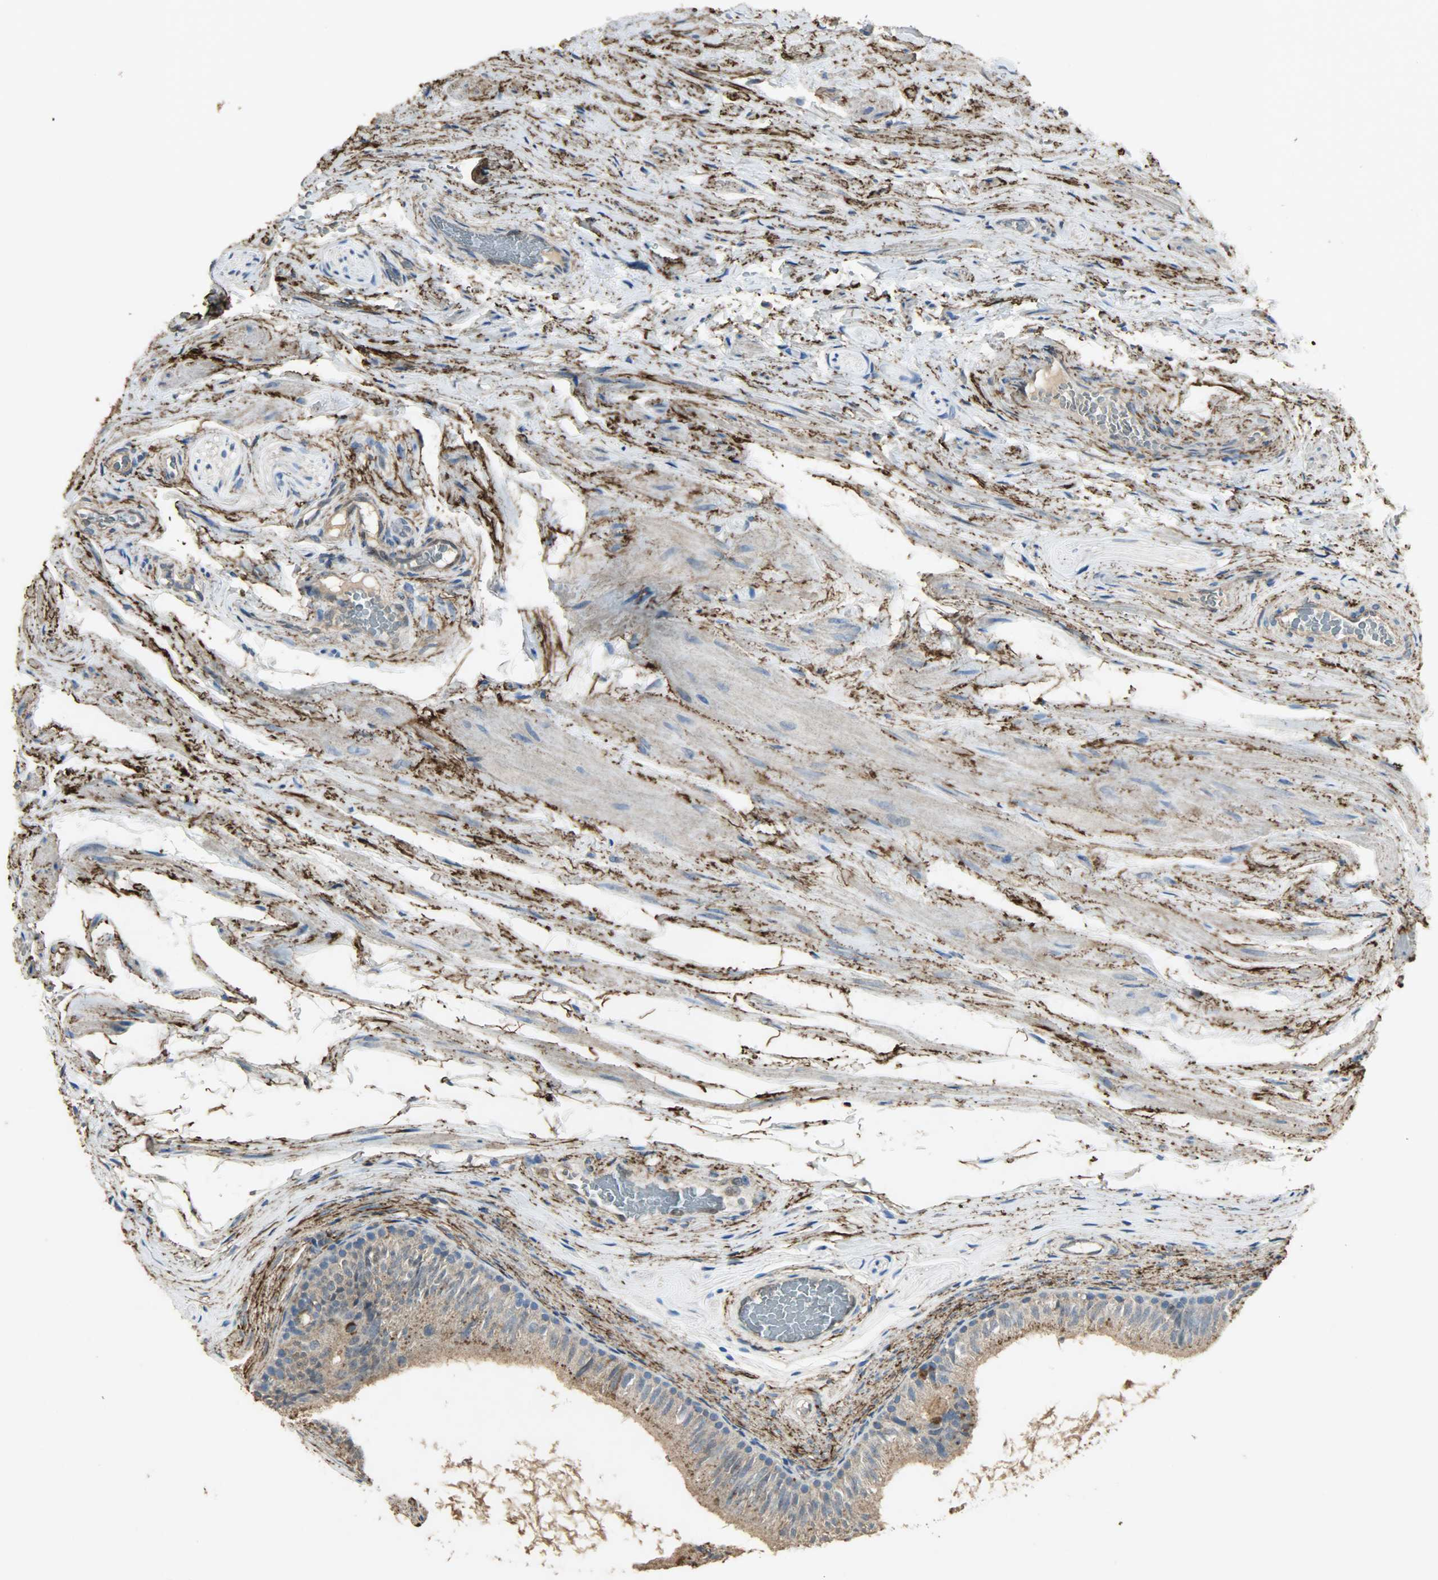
{"staining": {"intensity": "moderate", "quantity": "25%-75%", "location": "cytoplasmic/membranous"}, "tissue": "epididymis", "cell_type": "Glandular cells", "image_type": "normal", "snomed": [{"axis": "morphology", "description": "Normal tissue, NOS"}, {"axis": "topography", "description": "Testis"}, {"axis": "topography", "description": "Epididymis"}], "caption": "Epididymis stained for a protein reveals moderate cytoplasmic/membranous positivity in glandular cells. The staining was performed using DAB, with brown indicating positive protein expression. Nuclei are stained blue with hematoxylin.", "gene": "ASB9", "patient": {"sex": "male", "age": 36}}